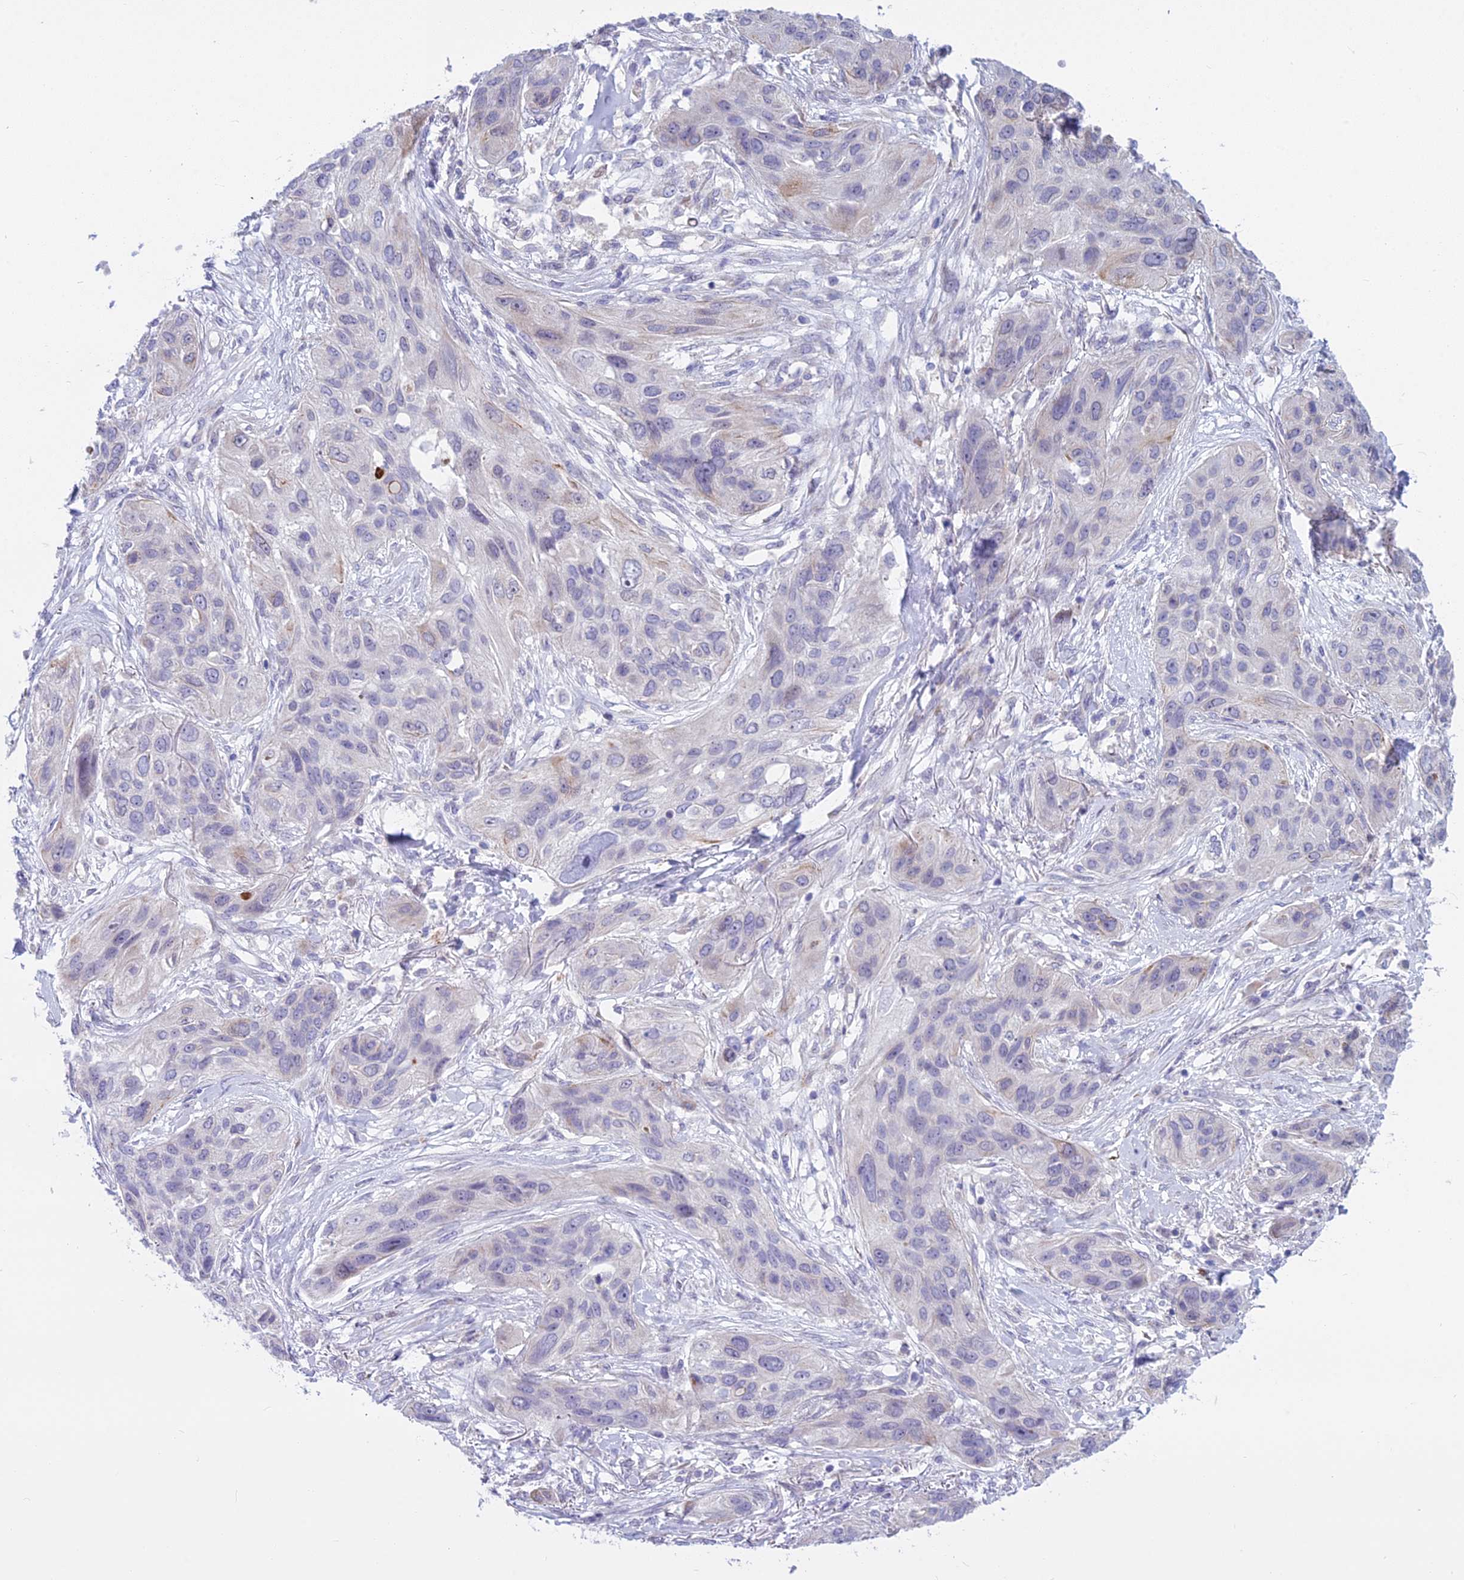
{"staining": {"intensity": "negative", "quantity": "none", "location": "none"}, "tissue": "lung cancer", "cell_type": "Tumor cells", "image_type": "cancer", "snomed": [{"axis": "morphology", "description": "Squamous cell carcinoma, NOS"}, {"axis": "topography", "description": "Lung"}], "caption": "Human lung cancer (squamous cell carcinoma) stained for a protein using IHC demonstrates no positivity in tumor cells.", "gene": "PCDHB14", "patient": {"sex": "female", "age": 70}}